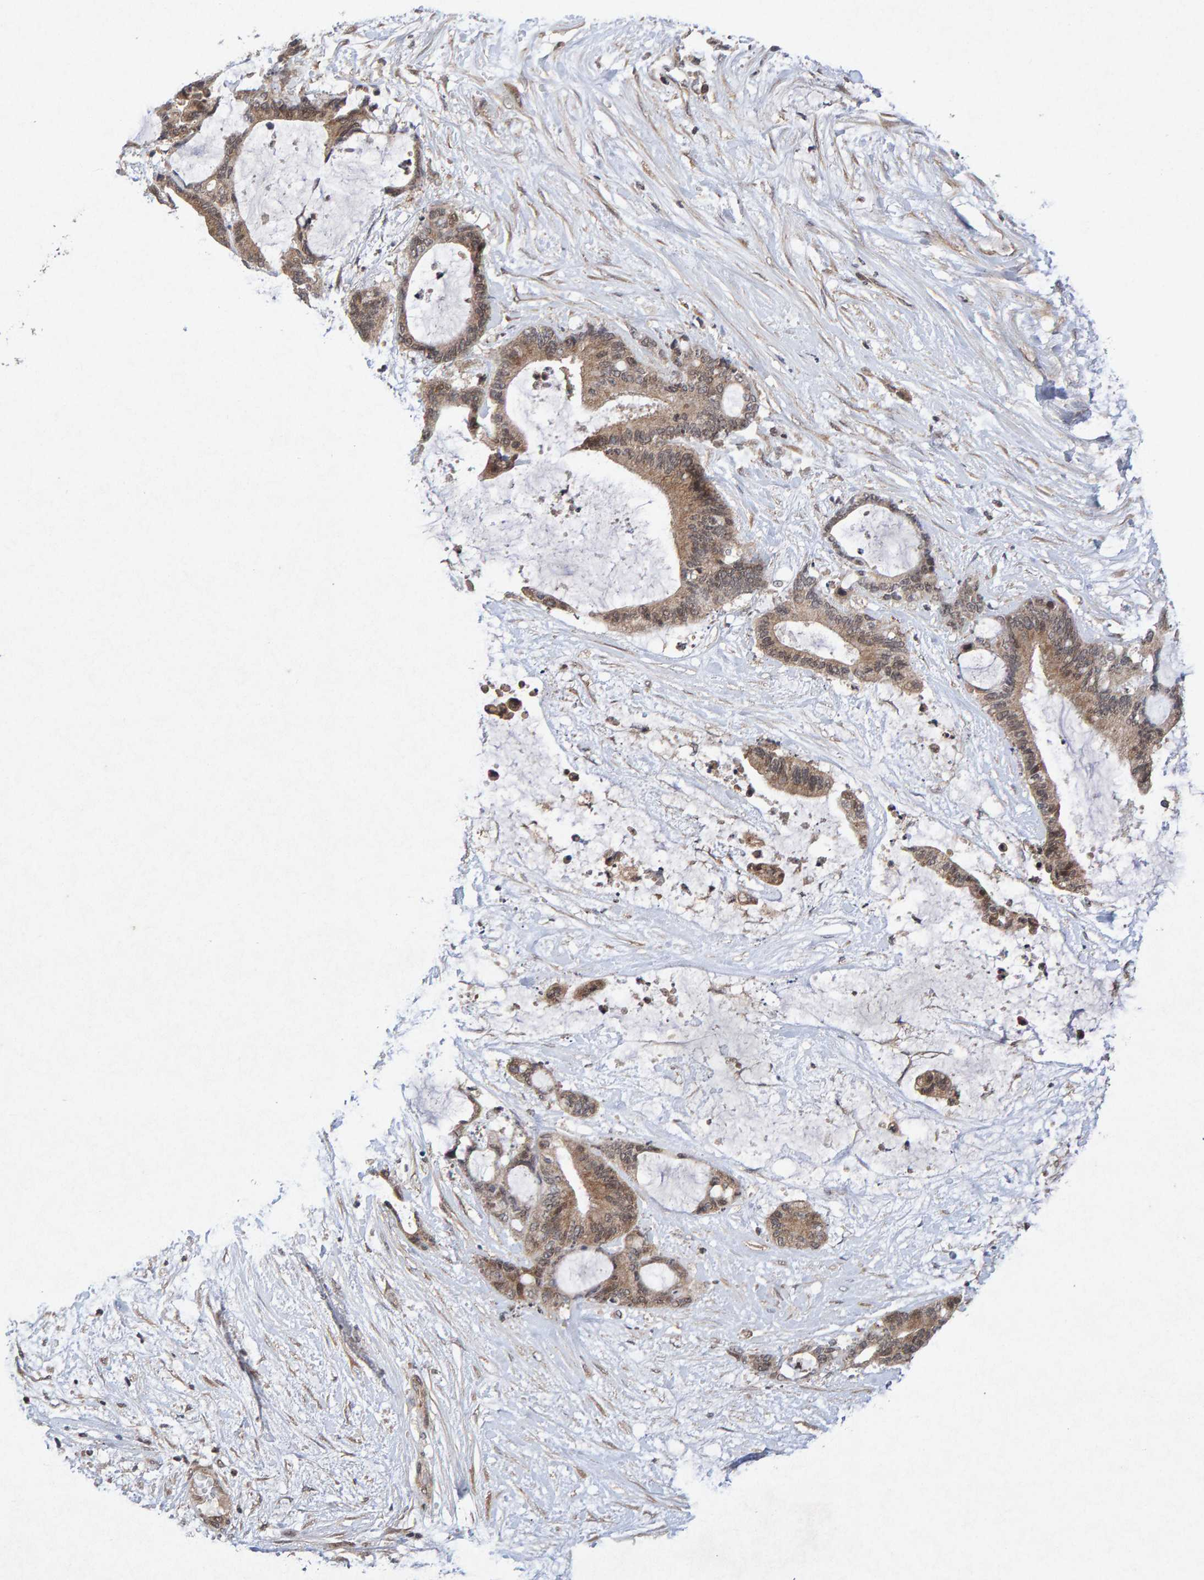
{"staining": {"intensity": "moderate", "quantity": ">75%", "location": "cytoplasmic/membranous"}, "tissue": "liver cancer", "cell_type": "Tumor cells", "image_type": "cancer", "snomed": [{"axis": "morphology", "description": "Cholangiocarcinoma"}, {"axis": "topography", "description": "Liver"}], "caption": "Human cholangiocarcinoma (liver) stained with a protein marker reveals moderate staining in tumor cells.", "gene": "CDH2", "patient": {"sex": "female", "age": 73}}